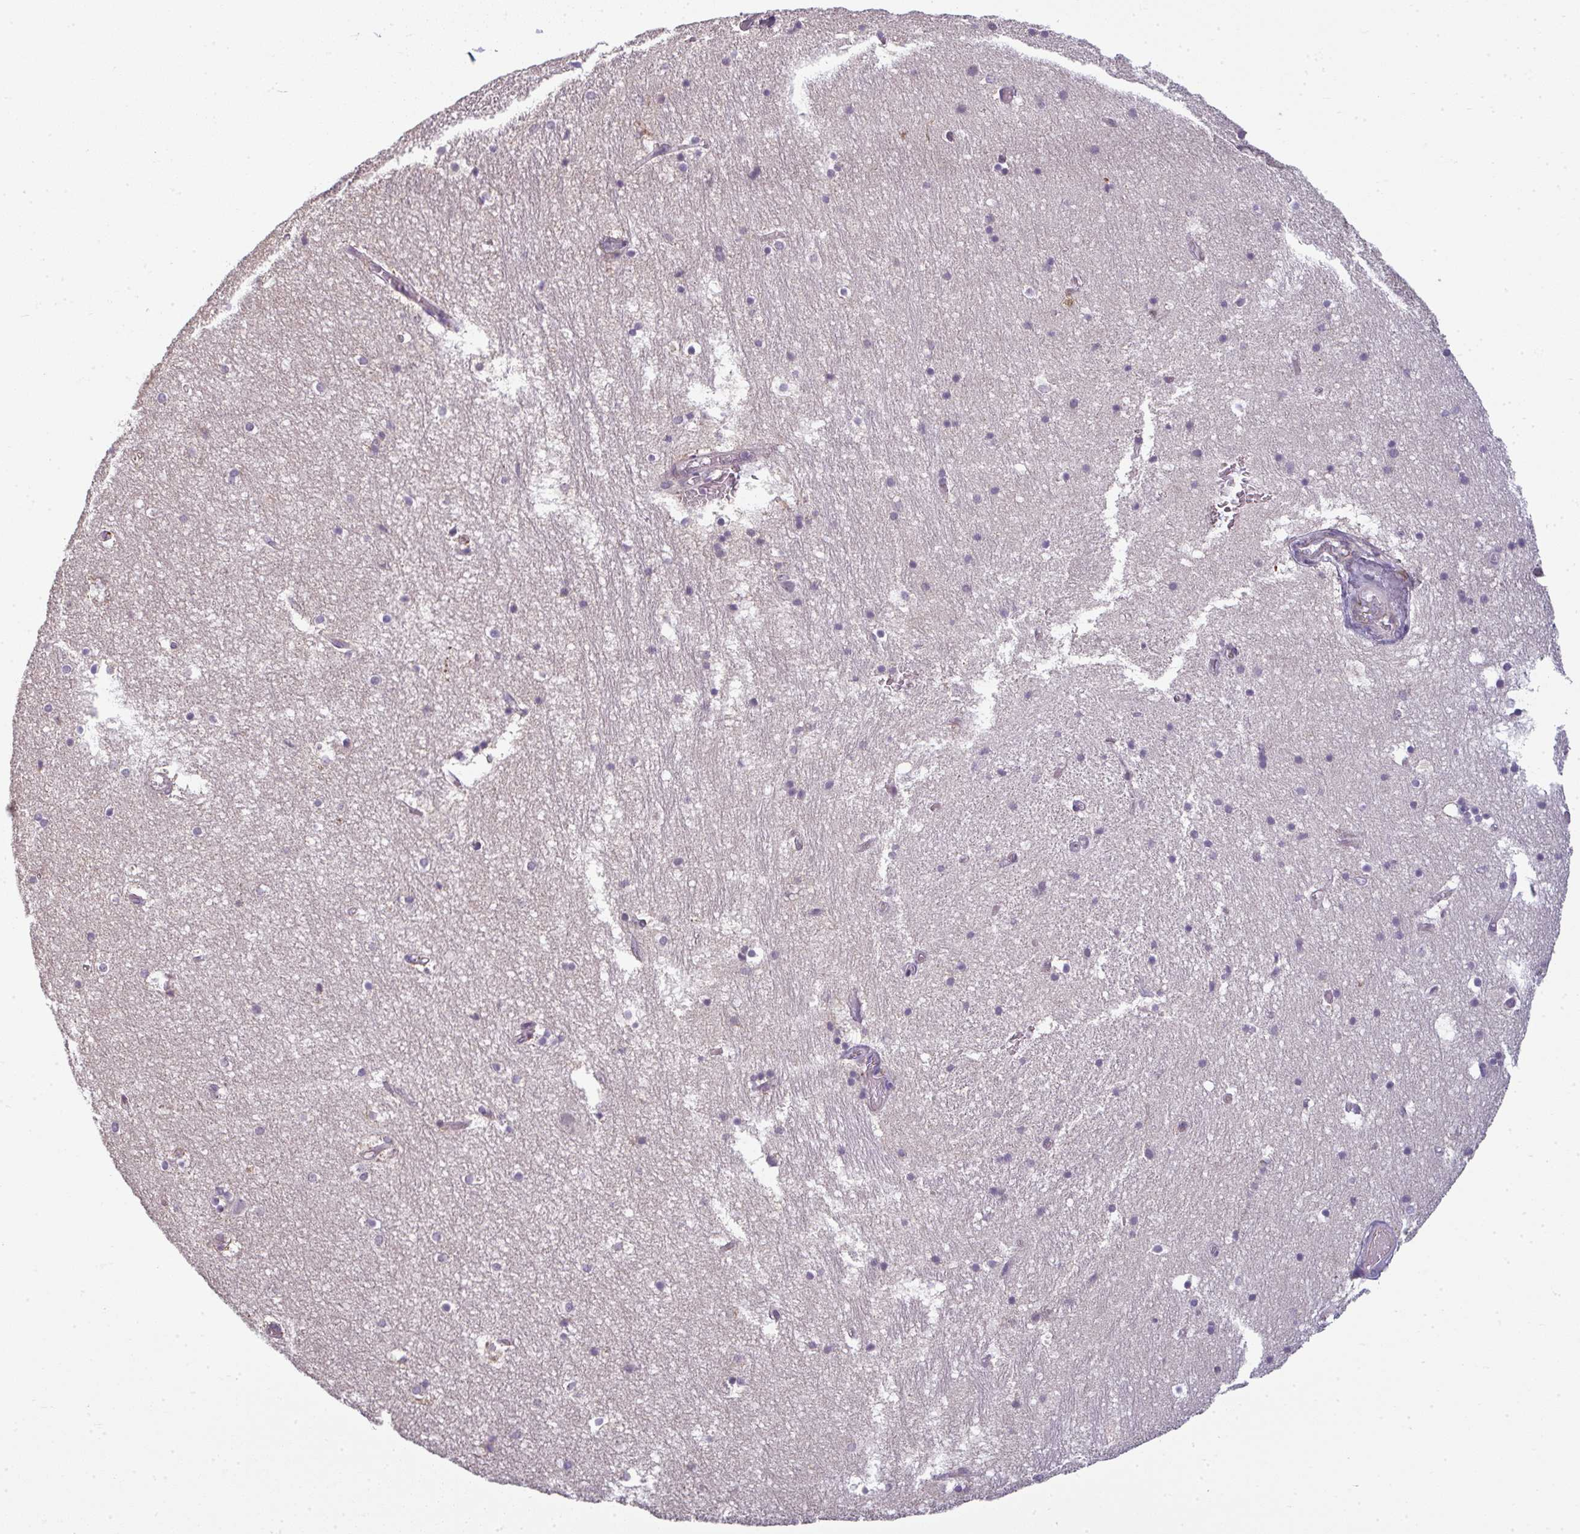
{"staining": {"intensity": "negative", "quantity": "none", "location": "none"}, "tissue": "hippocampus", "cell_type": "Glial cells", "image_type": "normal", "snomed": [{"axis": "morphology", "description": "Normal tissue, NOS"}, {"axis": "topography", "description": "Hippocampus"}], "caption": "This is an IHC image of normal human hippocampus. There is no positivity in glial cells.", "gene": "CXCR1", "patient": {"sex": "female", "age": 52}}